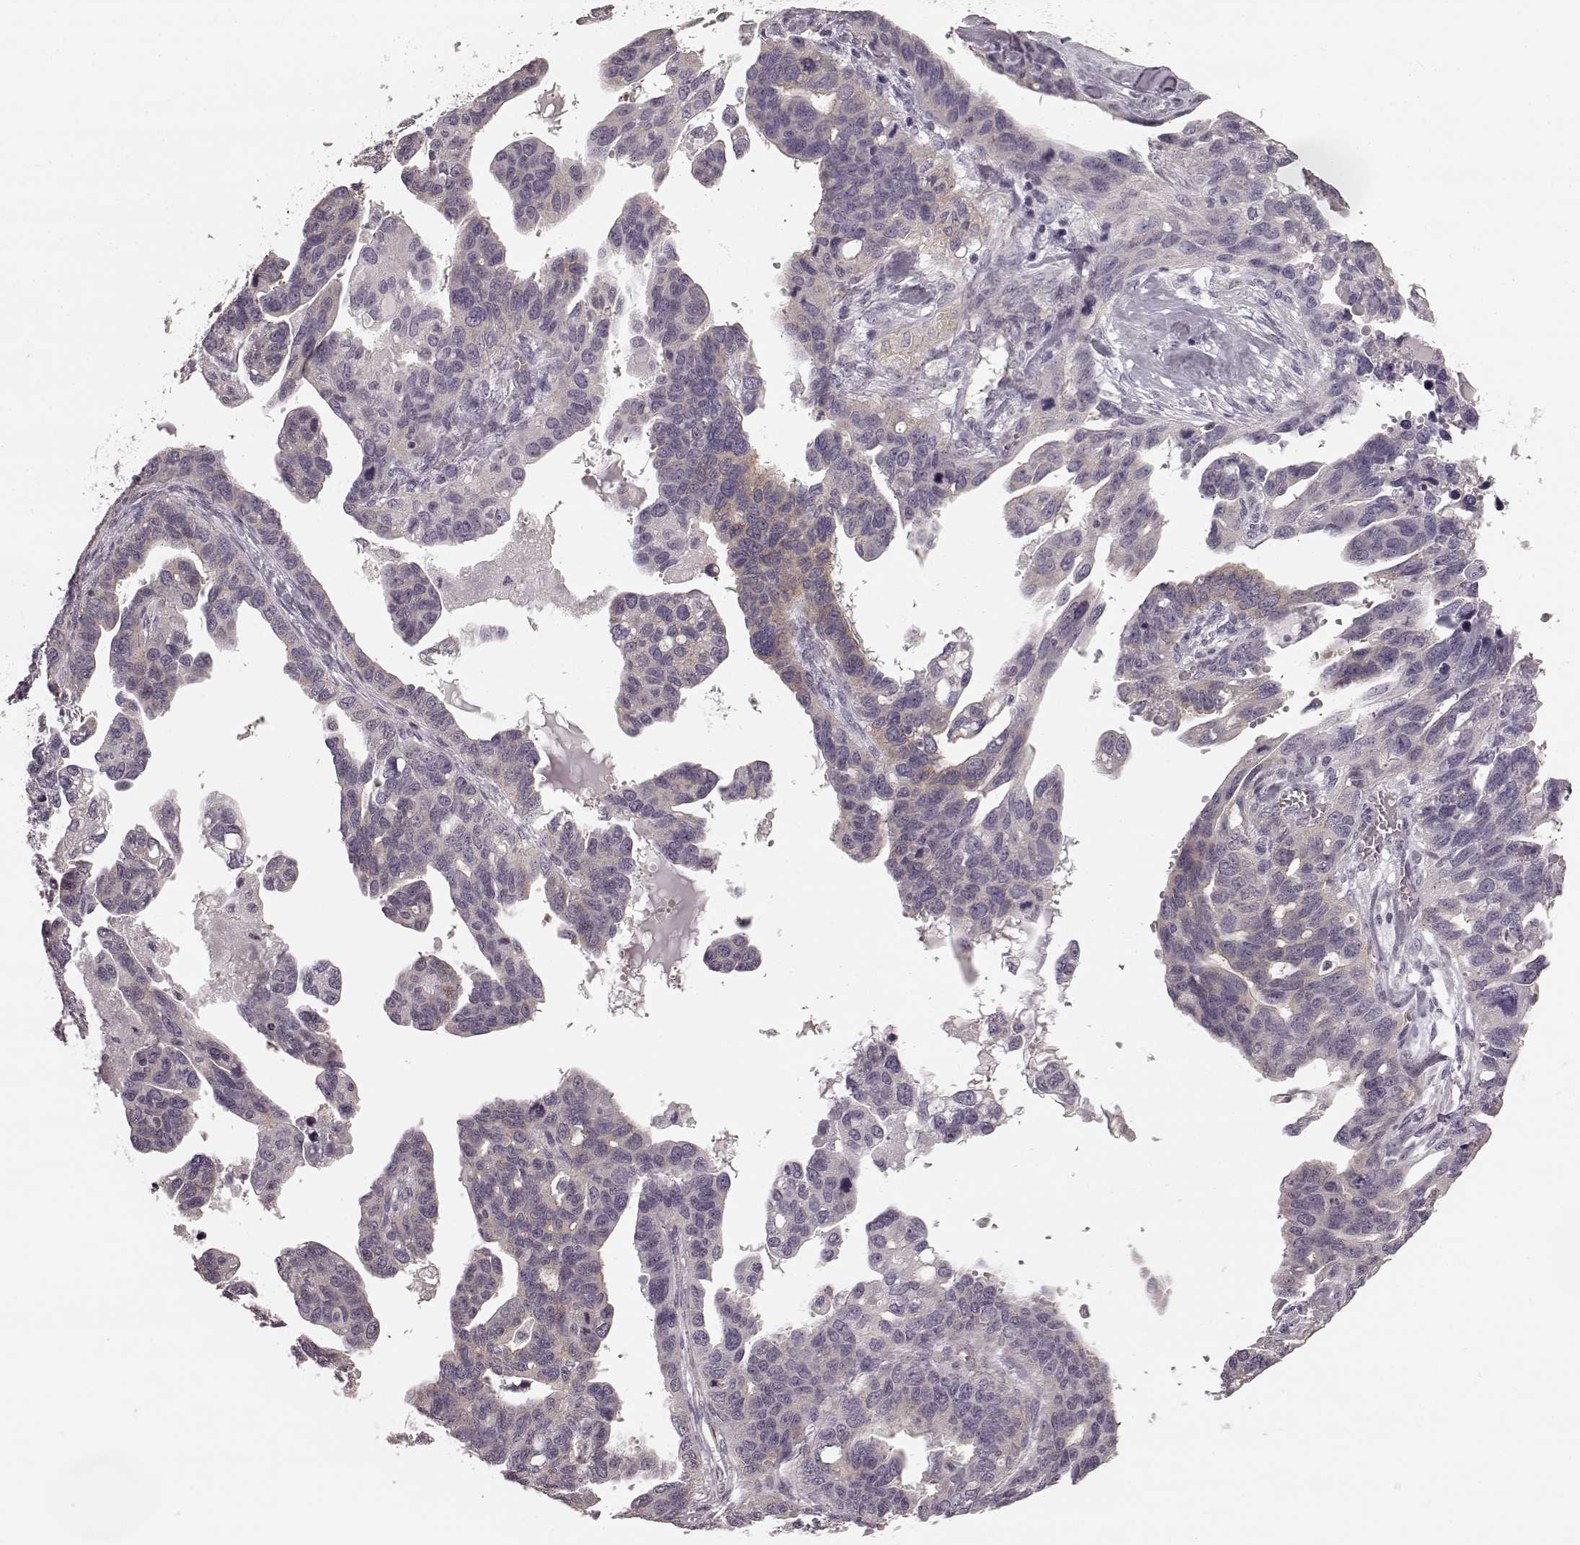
{"staining": {"intensity": "weak", "quantity": "<25%", "location": "cytoplasmic/membranous"}, "tissue": "ovarian cancer", "cell_type": "Tumor cells", "image_type": "cancer", "snomed": [{"axis": "morphology", "description": "Cystadenocarcinoma, serous, NOS"}, {"axis": "topography", "description": "Ovary"}], "caption": "Tumor cells are negative for brown protein staining in ovarian cancer (serous cystadenocarcinoma).", "gene": "PRKCE", "patient": {"sex": "female", "age": 69}}